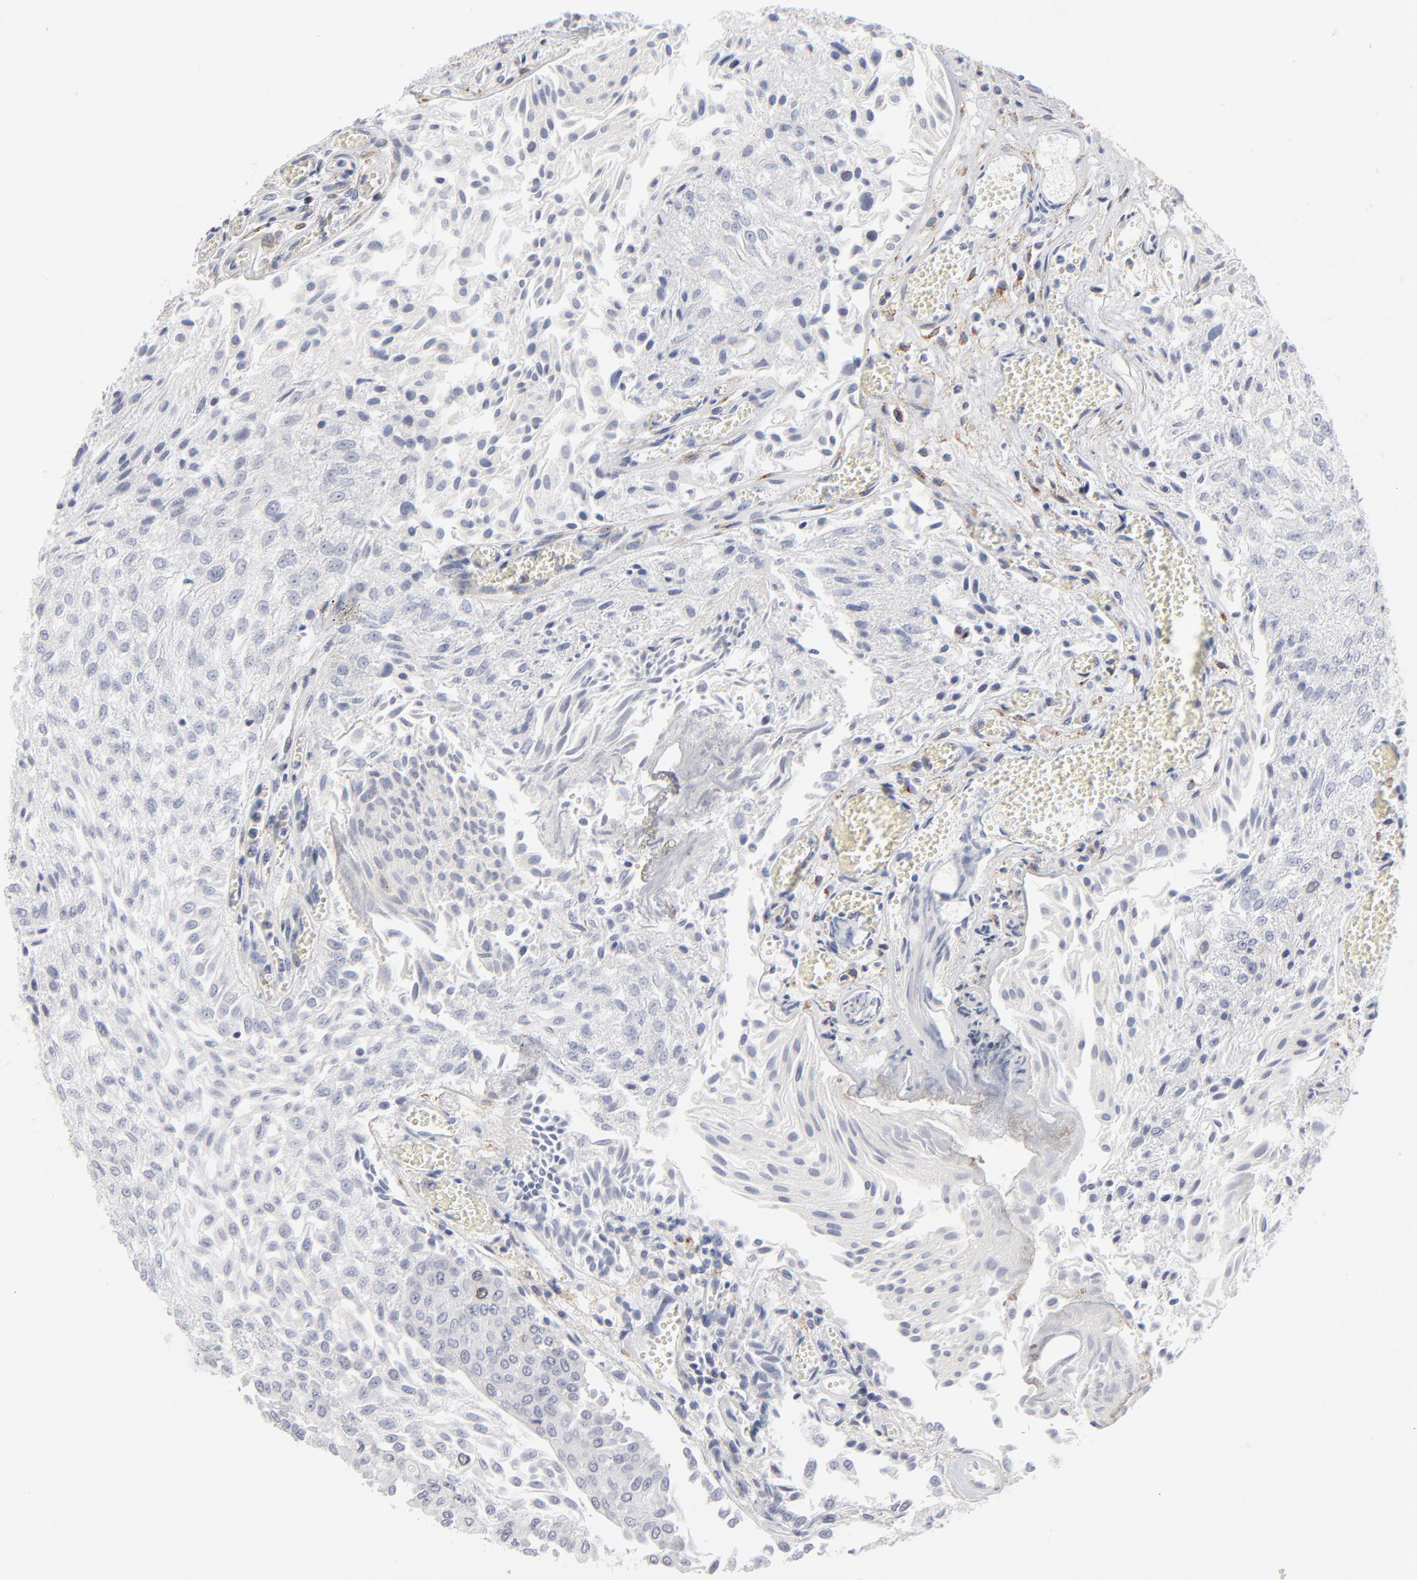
{"staining": {"intensity": "negative", "quantity": "none", "location": "none"}, "tissue": "urothelial cancer", "cell_type": "Tumor cells", "image_type": "cancer", "snomed": [{"axis": "morphology", "description": "Urothelial carcinoma, Low grade"}, {"axis": "topography", "description": "Urinary bladder"}], "caption": "This is an immunohistochemistry histopathology image of urothelial cancer. There is no staining in tumor cells.", "gene": "AURKA", "patient": {"sex": "male", "age": 86}}